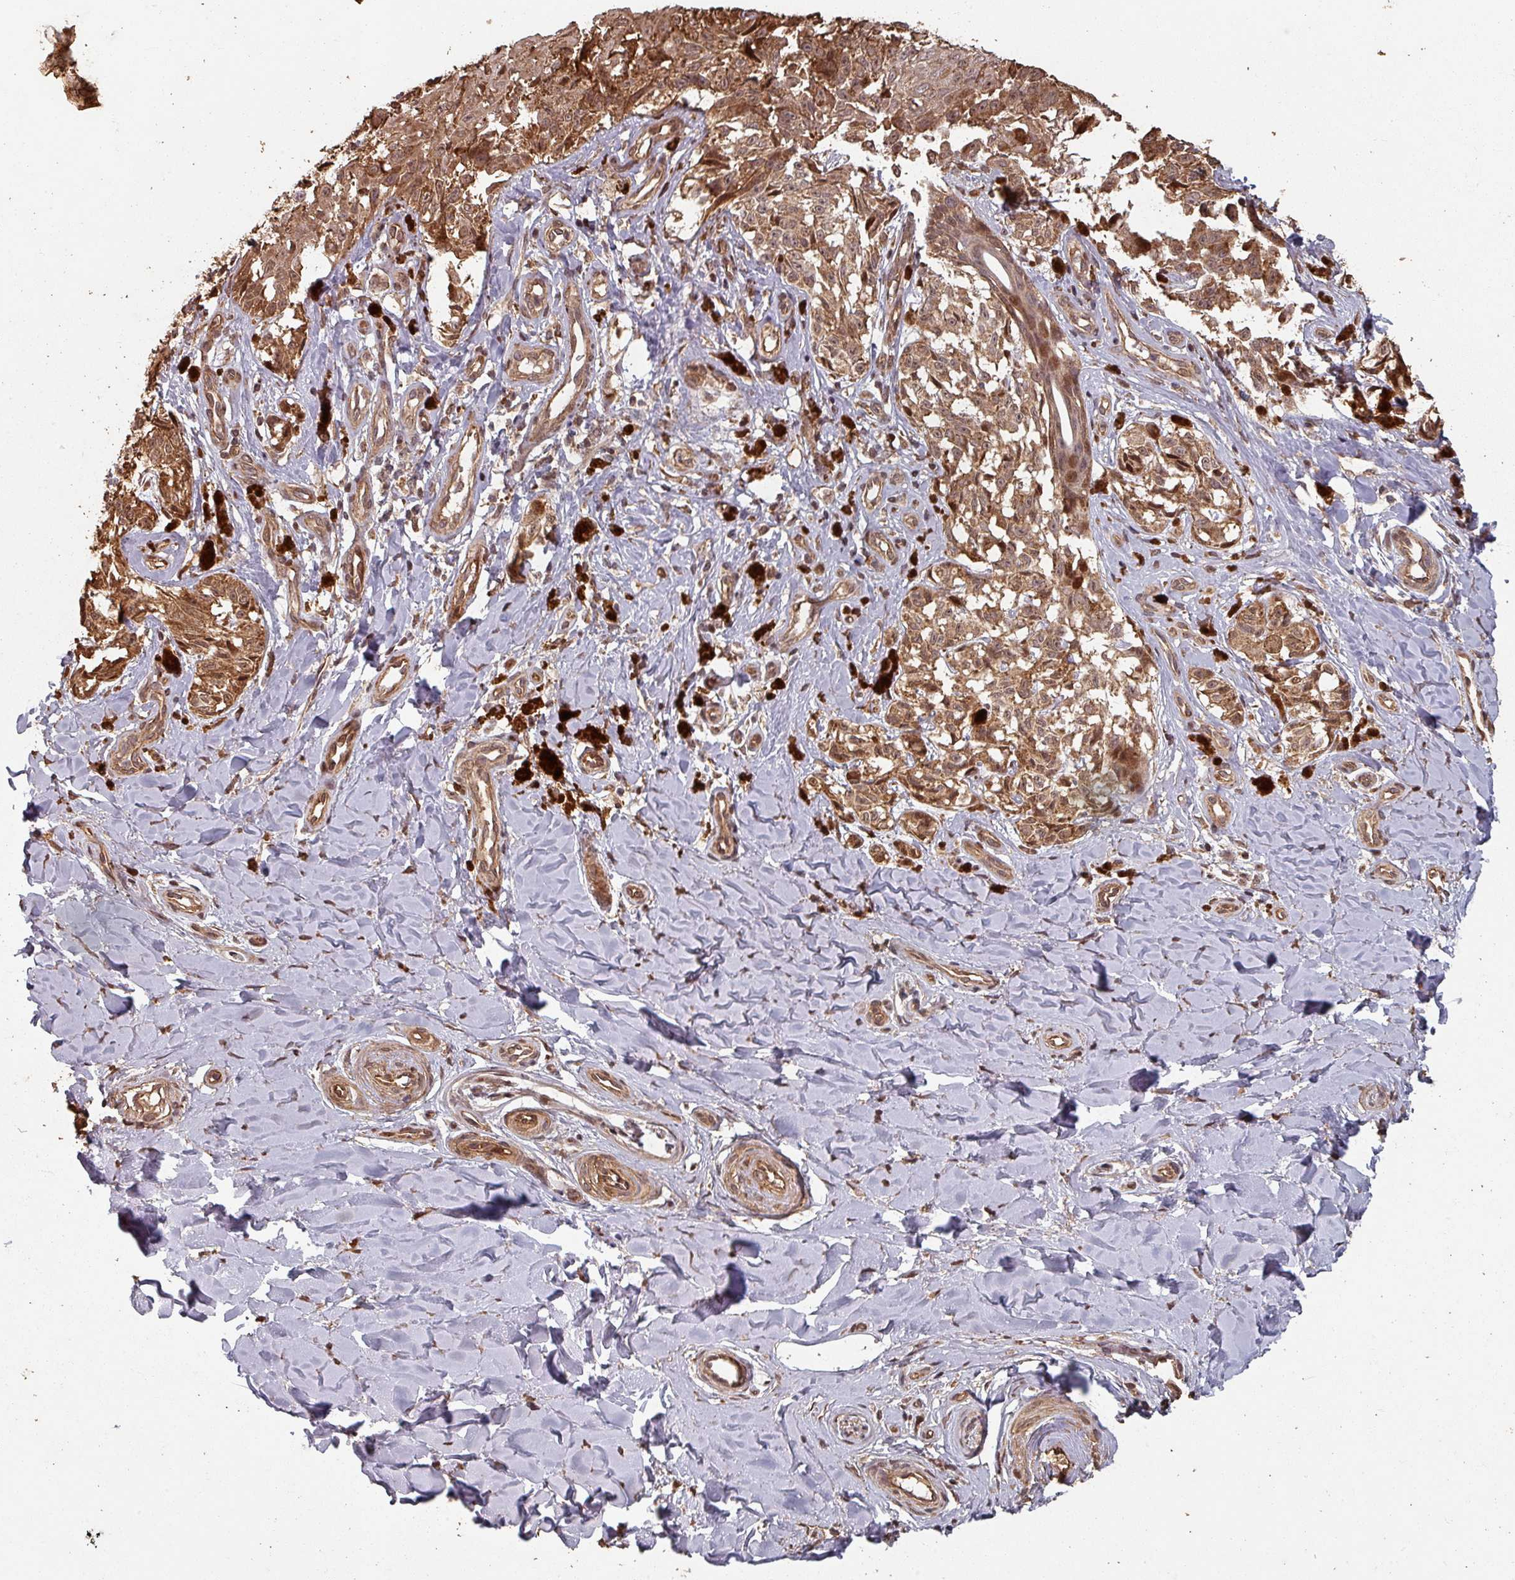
{"staining": {"intensity": "moderate", "quantity": ">75%", "location": "cytoplasmic/membranous,nuclear"}, "tissue": "melanoma", "cell_type": "Tumor cells", "image_type": "cancer", "snomed": [{"axis": "morphology", "description": "Malignant melanoma, NOS"}, {"axis": "topography", "description": "Skin"}], "caption": "IHC of melanoma displays medium levels of moderate cytoplasmic/membranous and nuclear positivity in about >75% of tumor cells.", "gene": "EID1", "patient": {"sex": "female", "age": 65}}